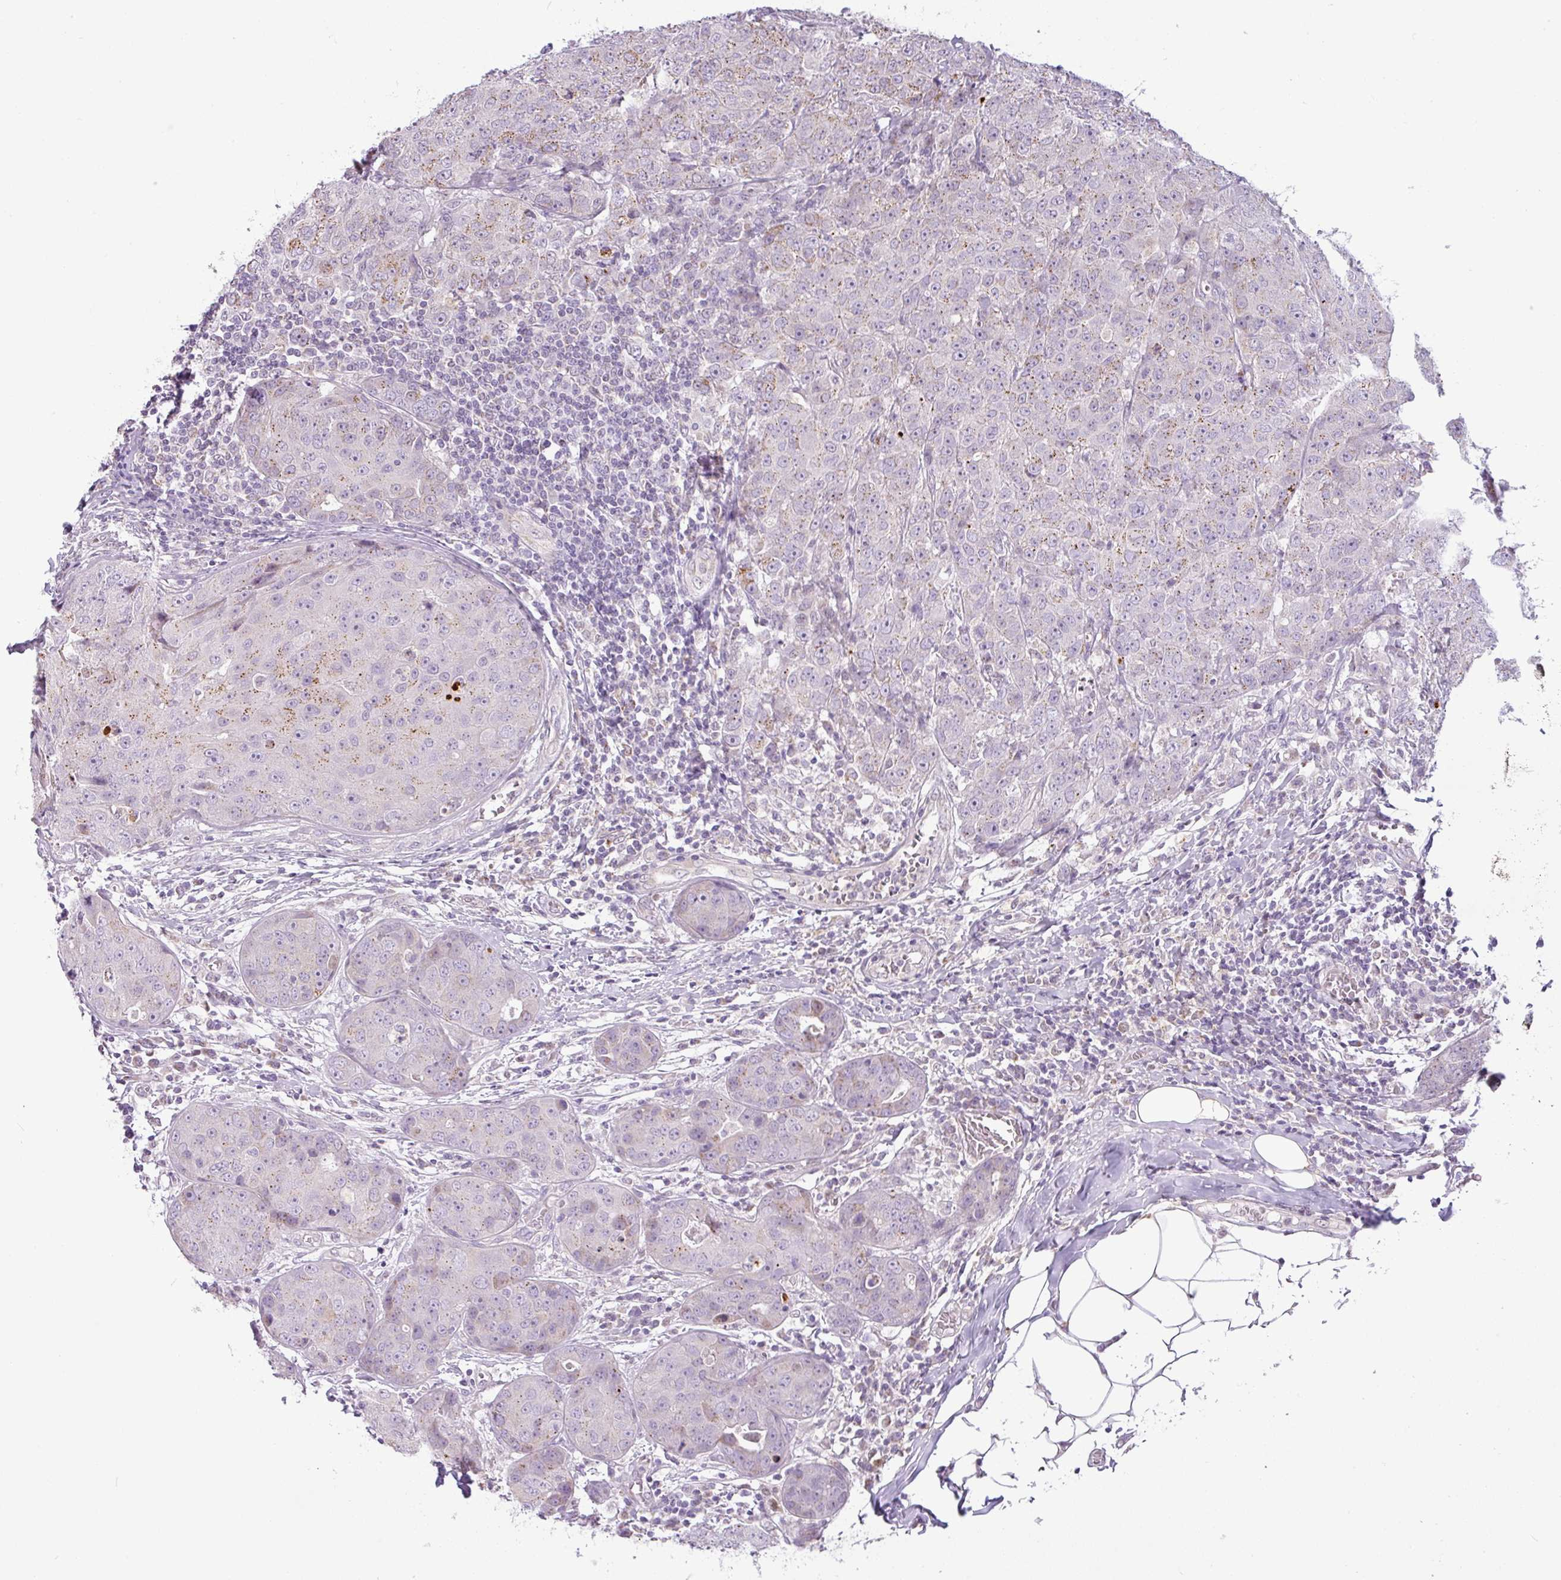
{"staining": {"intensity": "moderate", "quantity": "<25%", "location": "cytoplasmic/membranous"}, "tissue": "breast cancer", "cell_type": "Tumor cells", "image_type": "cancer", "snomed": [{"axis": "morphology", "description": "Duct carcinoma"}, {"axis": "topography", "description": "Breast"}], "caption": "Breast cancer (intraductal carcinoma) stained with immunohistochemistry (IHC) reveals moderate cytoplasmic/membranous positivity in about <25% of tumor cells. (Stains: DAB (3,3'-diaminobenzidine) in brown, nuclei in blue, Microscopy: brightfield microscopy at high magnification).", "gene": "HMCN2", "patient": {"sex": "female", "age": 43}}